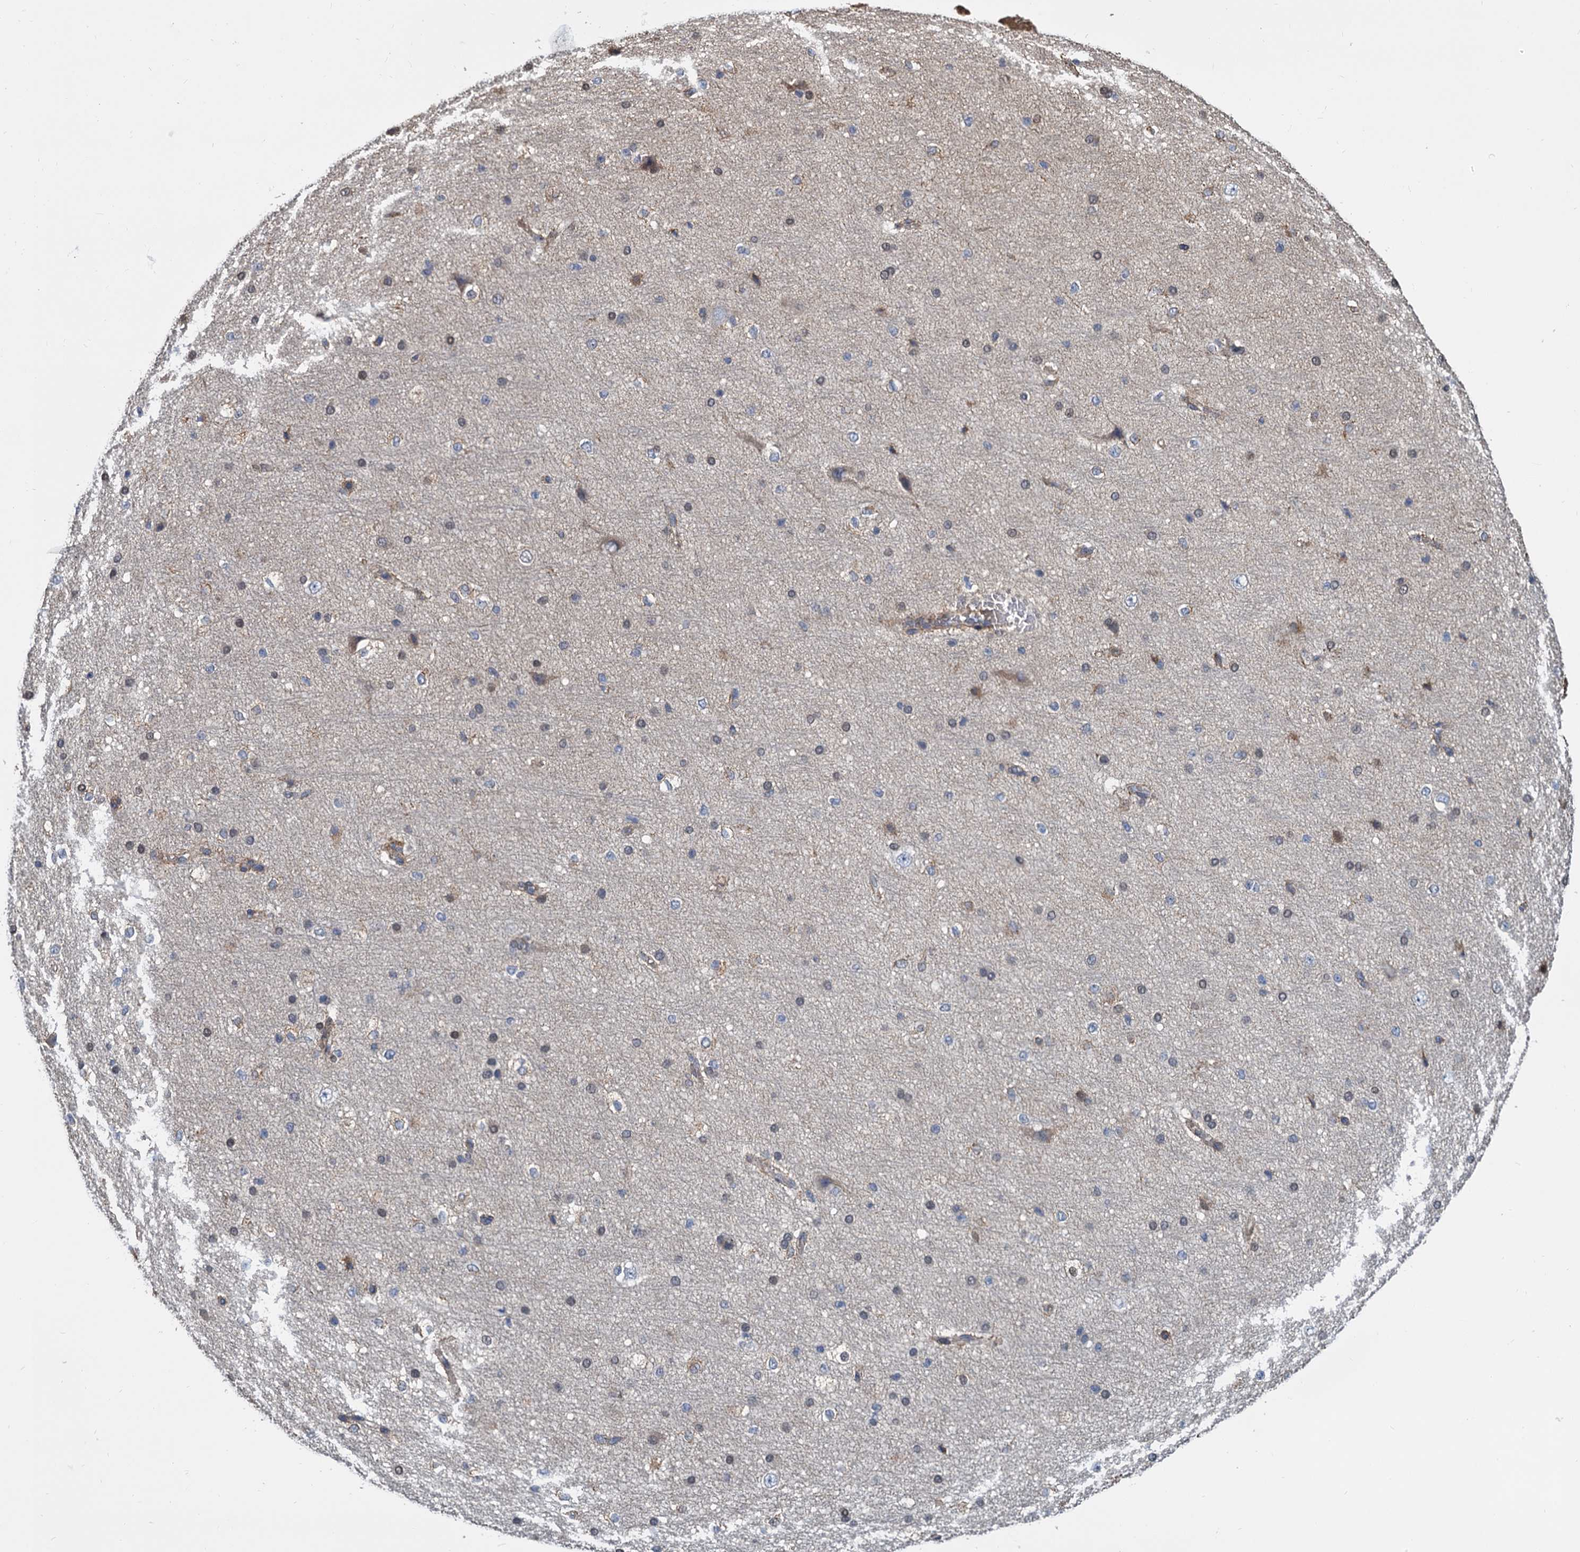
{"staining": {"intensity": "negative", "quantity": "none", "location": "none"}, "tissue": "cerebral cortex", "cell_type": "Endothelial cells", "image_type": "normal", "snomed": [{"axis": "morphology", "description": "Normal tissue, NOS"}, {"axis": "morphology", "description": "Developmental malformation"}, {"axis": "topography", "description": "Cerebral cortex"}], "caption": "A high-resolution micrograph shows IHC staining of benign cerebral cortex, which shows no significant staining in endothelial cells. The staining is performed using DAB (3,3'-diaminobenzidine) brown chromogen with nuclei counter-stained in using hematoxylin.", "gene": "ALKBH7", "patient": {"sex": "female", "age": 30}}